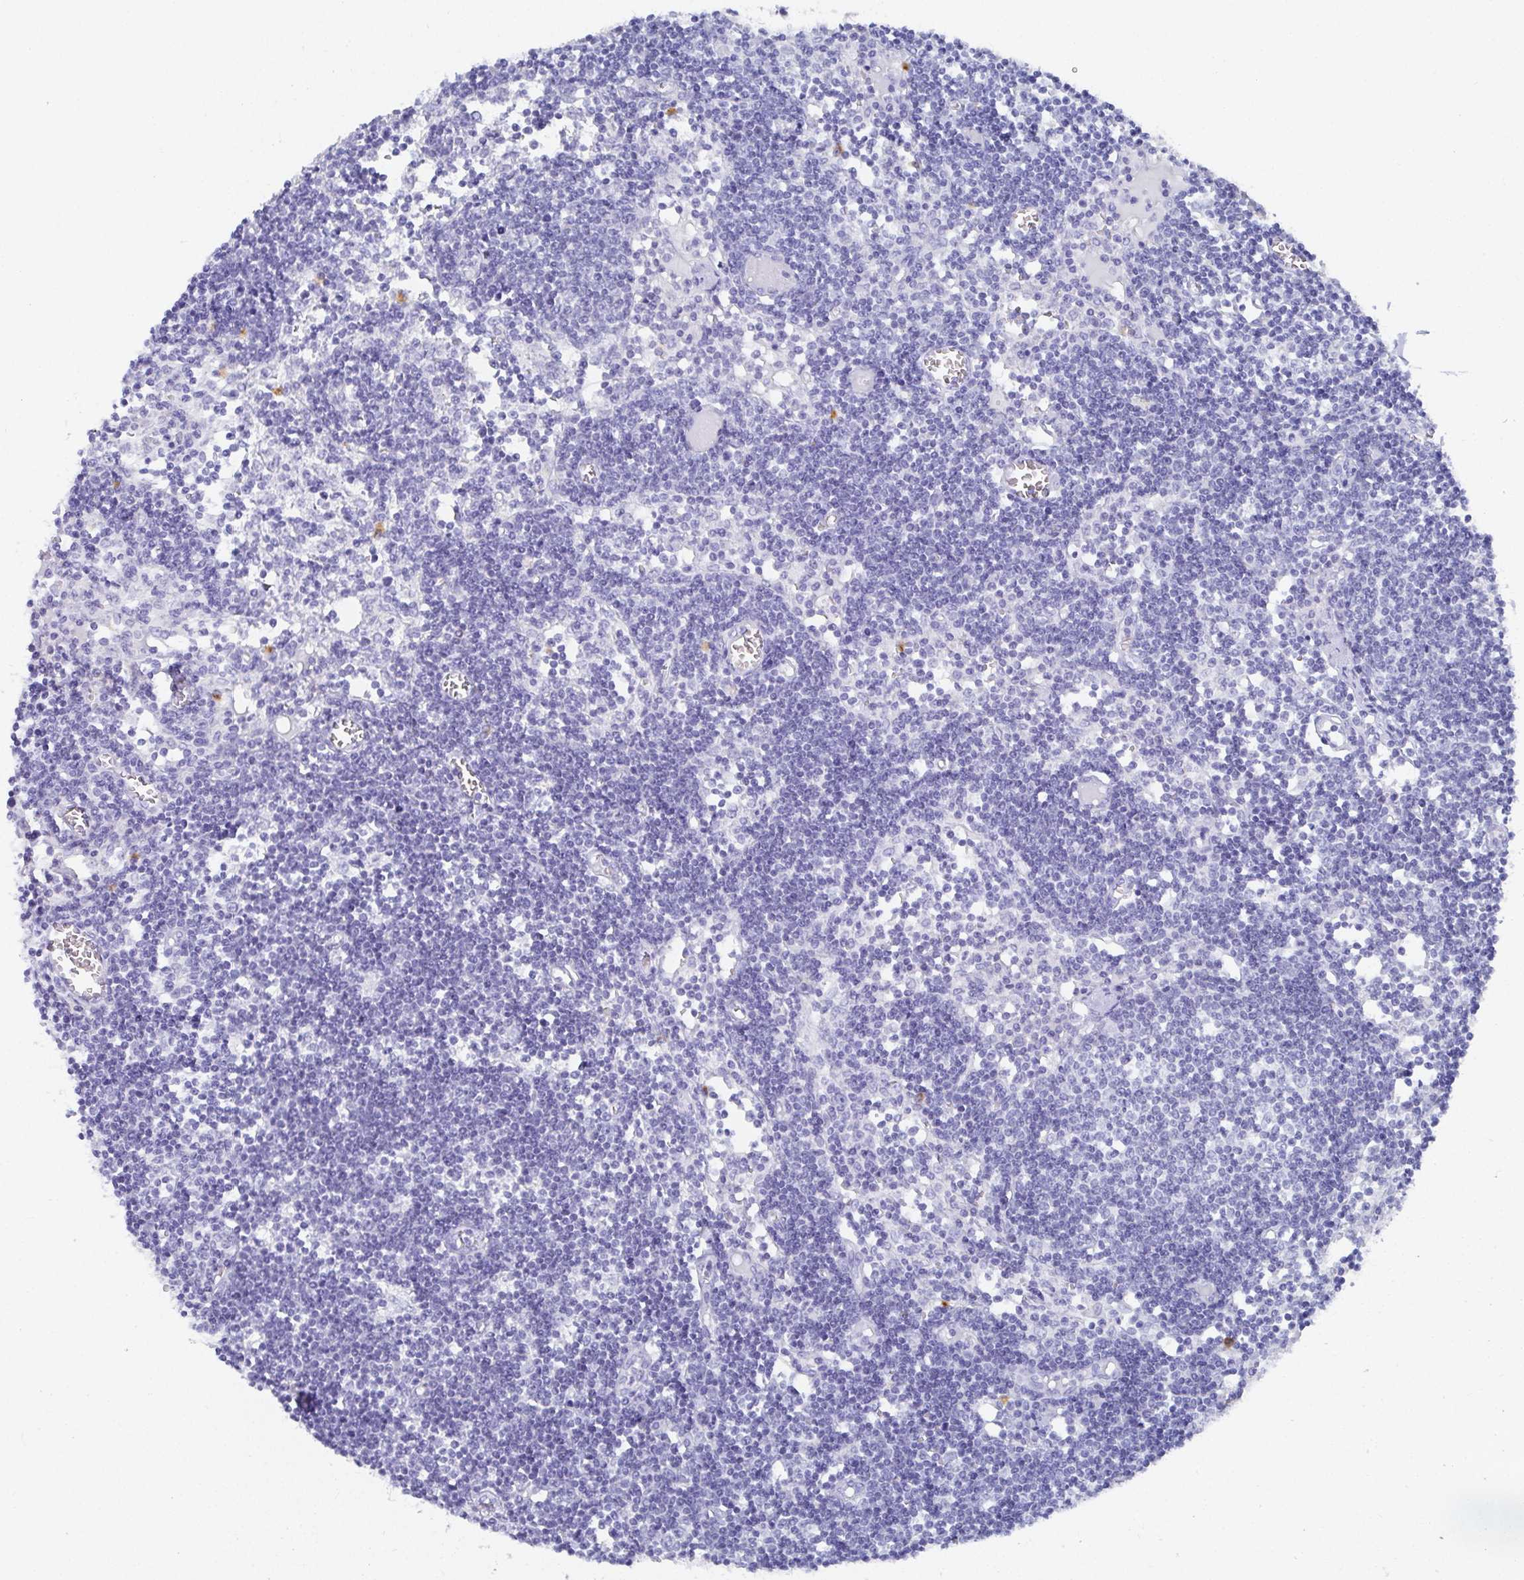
{"staining": {"intensity": "negative", "quantity": "none", "location": "none"}, "tissue": "lymph node", "cell_type": "Germinal center cells", "image_type": "normal", "snomed": [{"axis": "morphology", "description": "Normal tissue, NOS"}, {"axis": "topography", "description": "Lymph node"}], "caption": "High power microscopy micrograph of an immunohistochemistry photomicrograph of normal lymph node, revealing no significant staining in germinal center cells. Nuclei are stained in blue.", "gene": "GRIA1", "patient": {"sex": "female", "age": 11}}